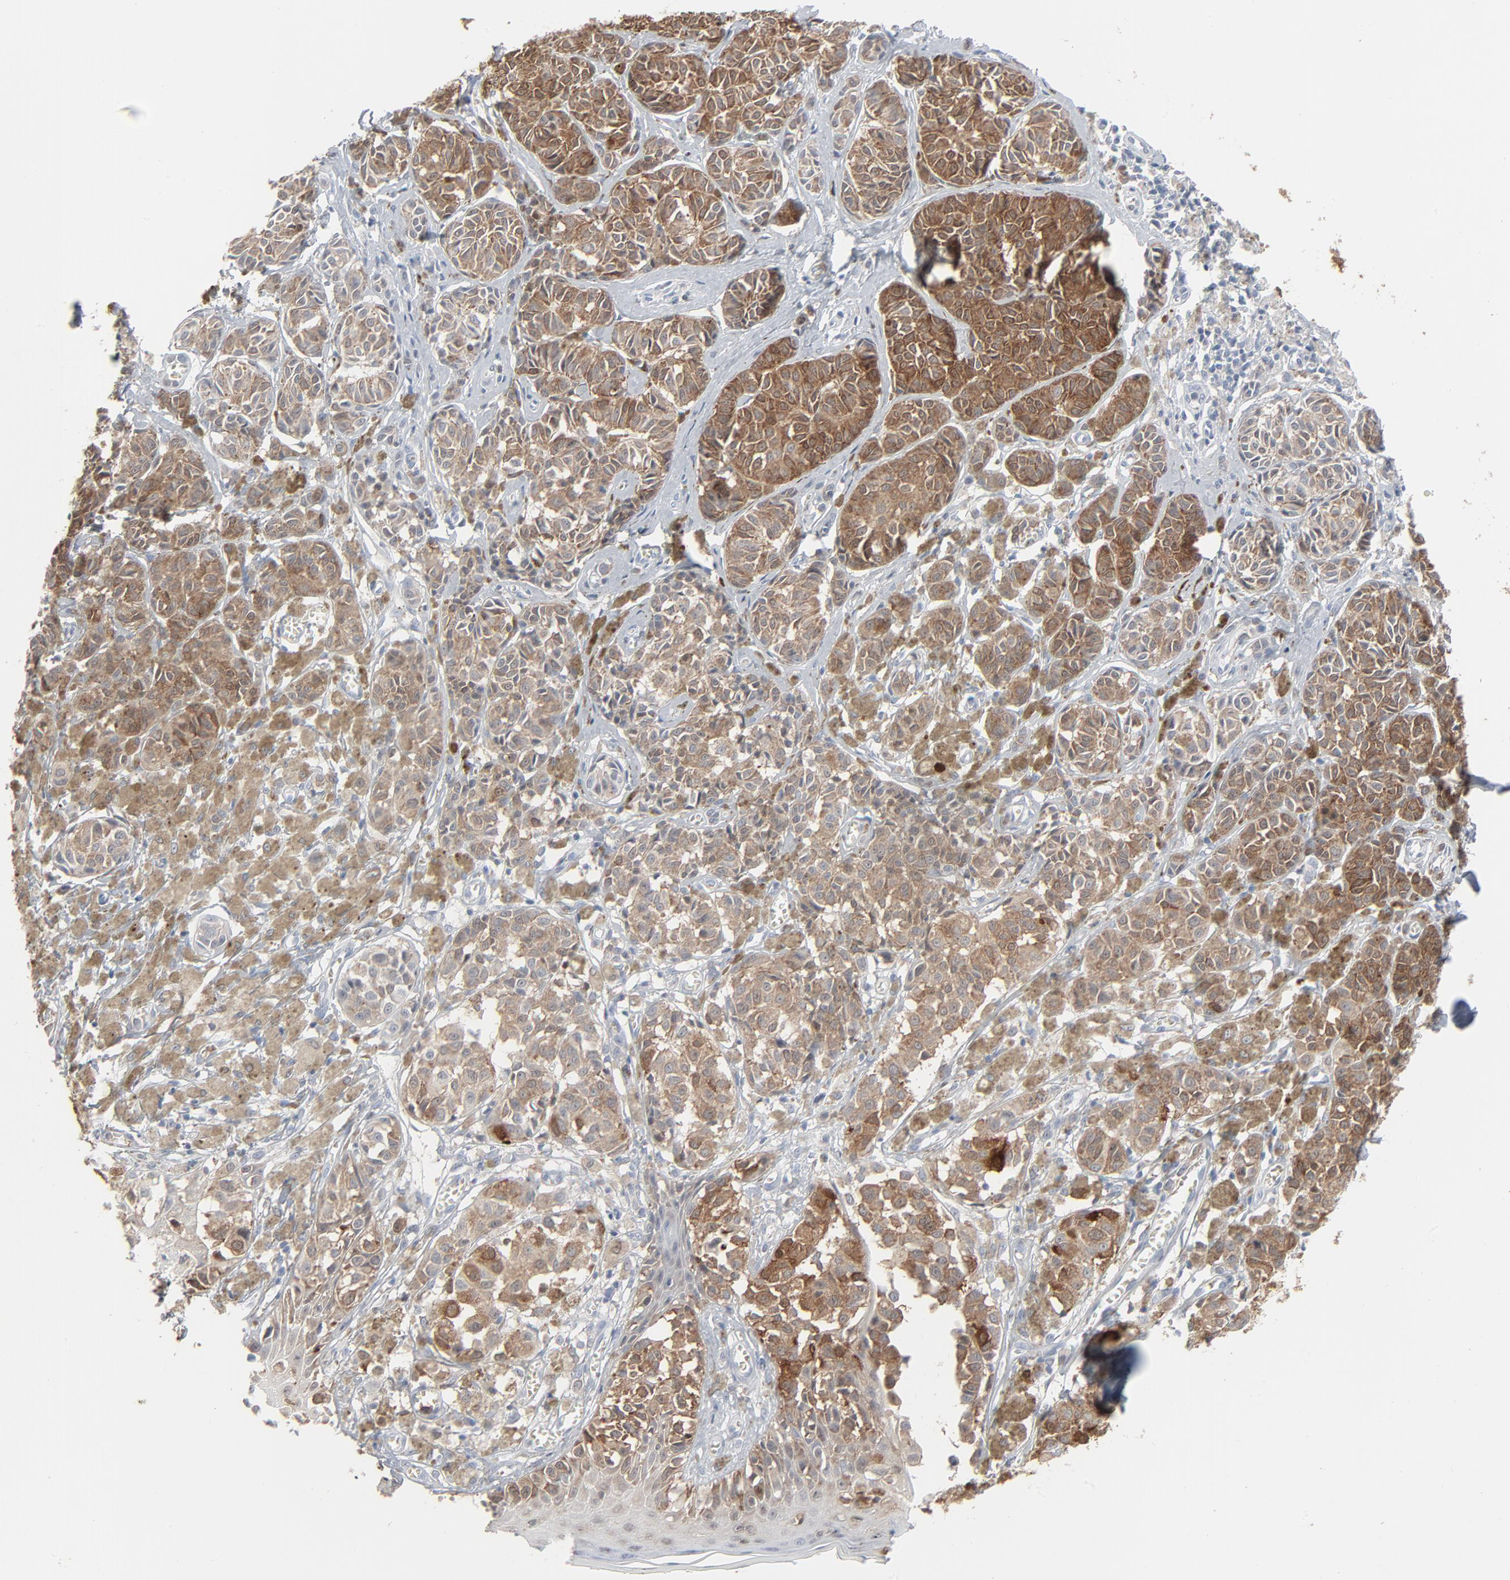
{"staining": {"intensity": "moderate", "quantity": ">75%", "location": "cytoplasmic/membranous"}, "tissue": "melanoma", "cell_type": "Tumor cells", "image_type": "cancer", "snomed": [{"axis": "morphology", "description": "Malignant melanoma, NOS"}, {"axis": "topography", "description": "Skin"}], "caption": "High-magnification brightfield microscopy of malignant melanoma stained with DAB (3,3'-diaminobenzidine) (brown) and counterstained with hematoxylin (blue). tumor cells exhibit moderate cytoplasmic/membranous positivity is identified in about>75% of cells.", "gene": "PHGDH", "patient": {"sex": "male", "age": 76}}